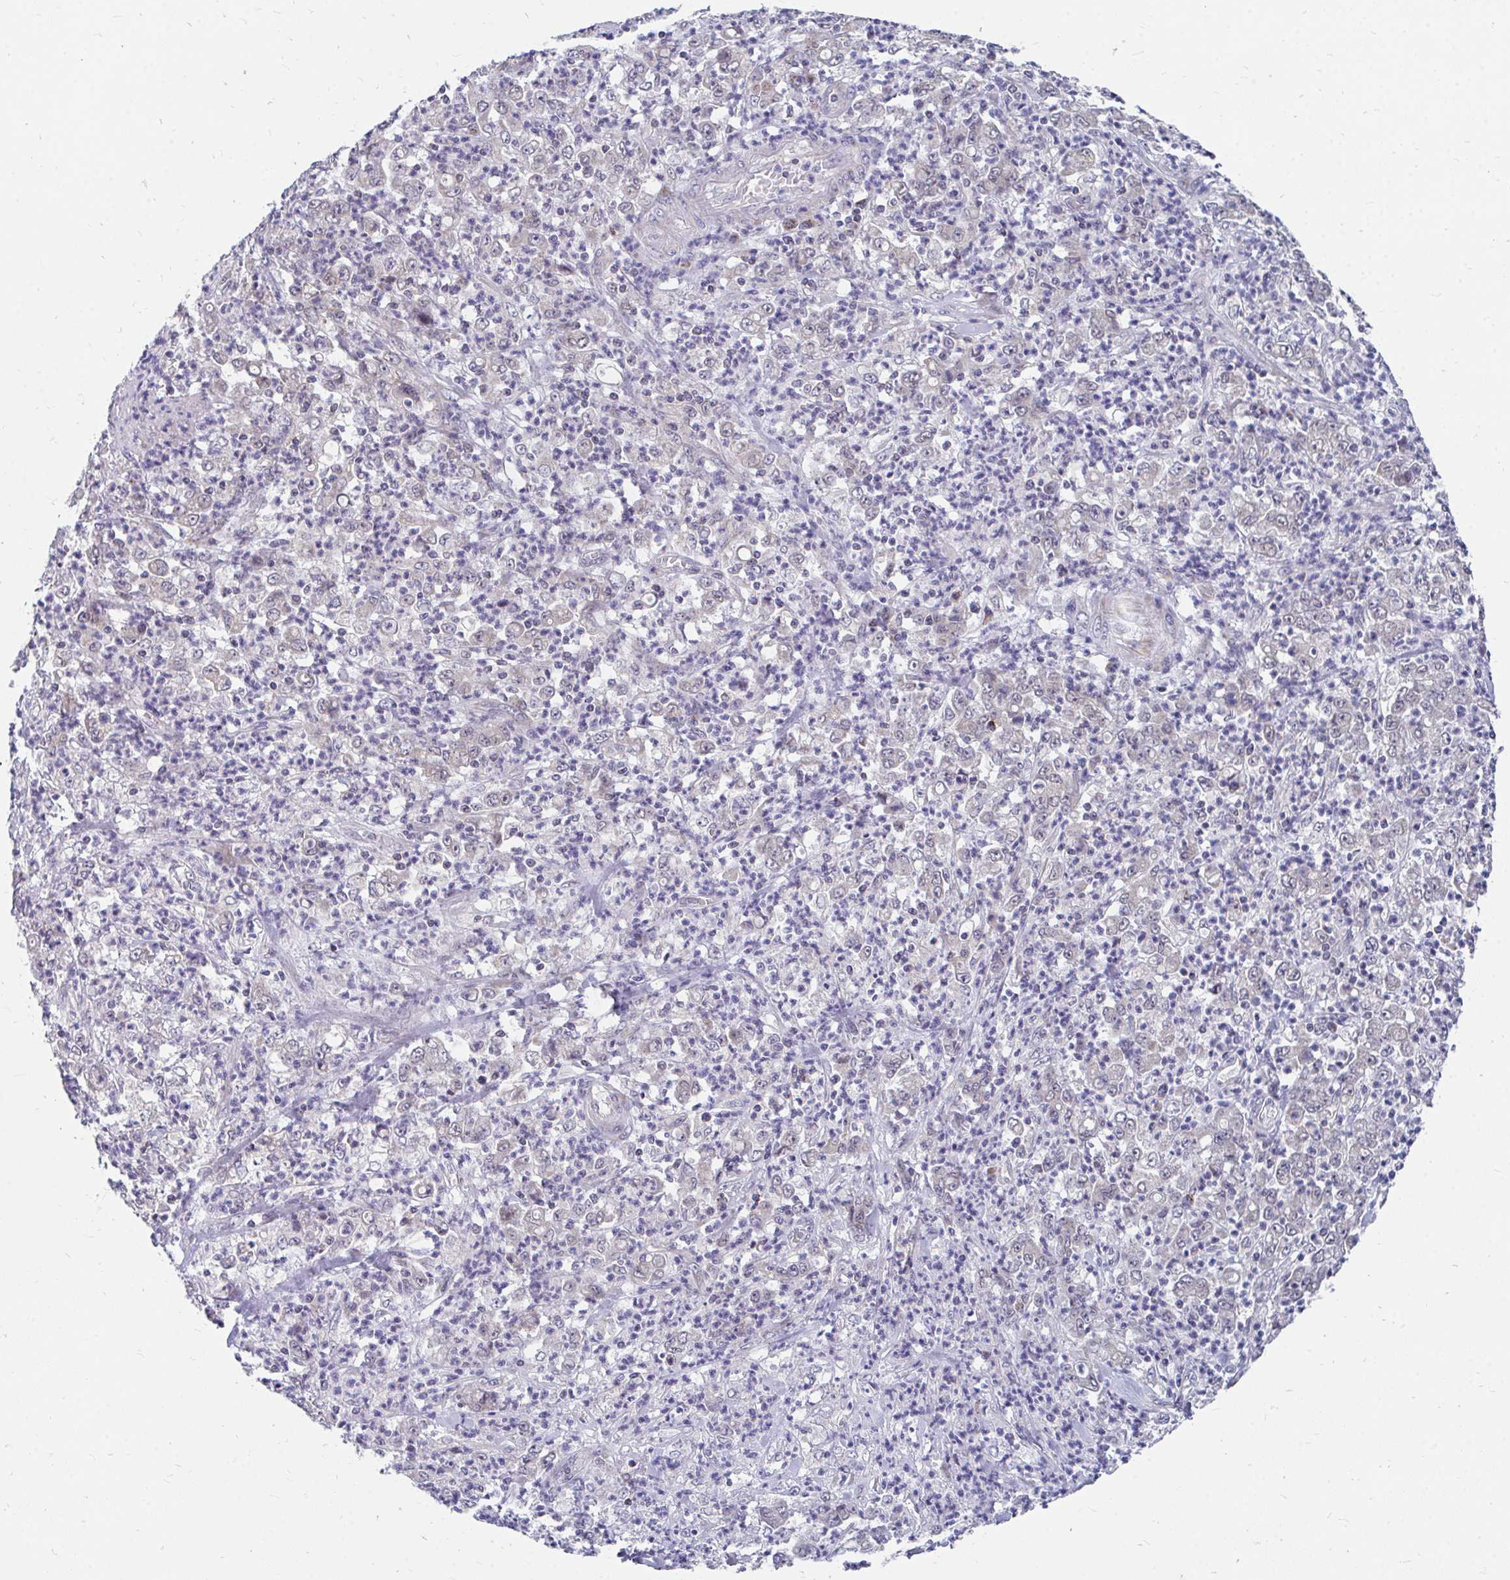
{"staining": {"intensity": "negative", "quantity": "none", "location": "none"}, "tissue": "stomach cancer", "cell_type": "Tumor cells", "image_type": "cancer", "snomed": [{"axis": "morphology", "description": "Adenocarcinoma, NOS"}, {"axis": "topography", "description": "Stomach, lower"}], "caption": "Photomicrograph shows no significant protein expression in tumor cells of stomach adenocarcinoma.", "gene": "PEX3", "patient": {"sex": "female", "age": 71}}